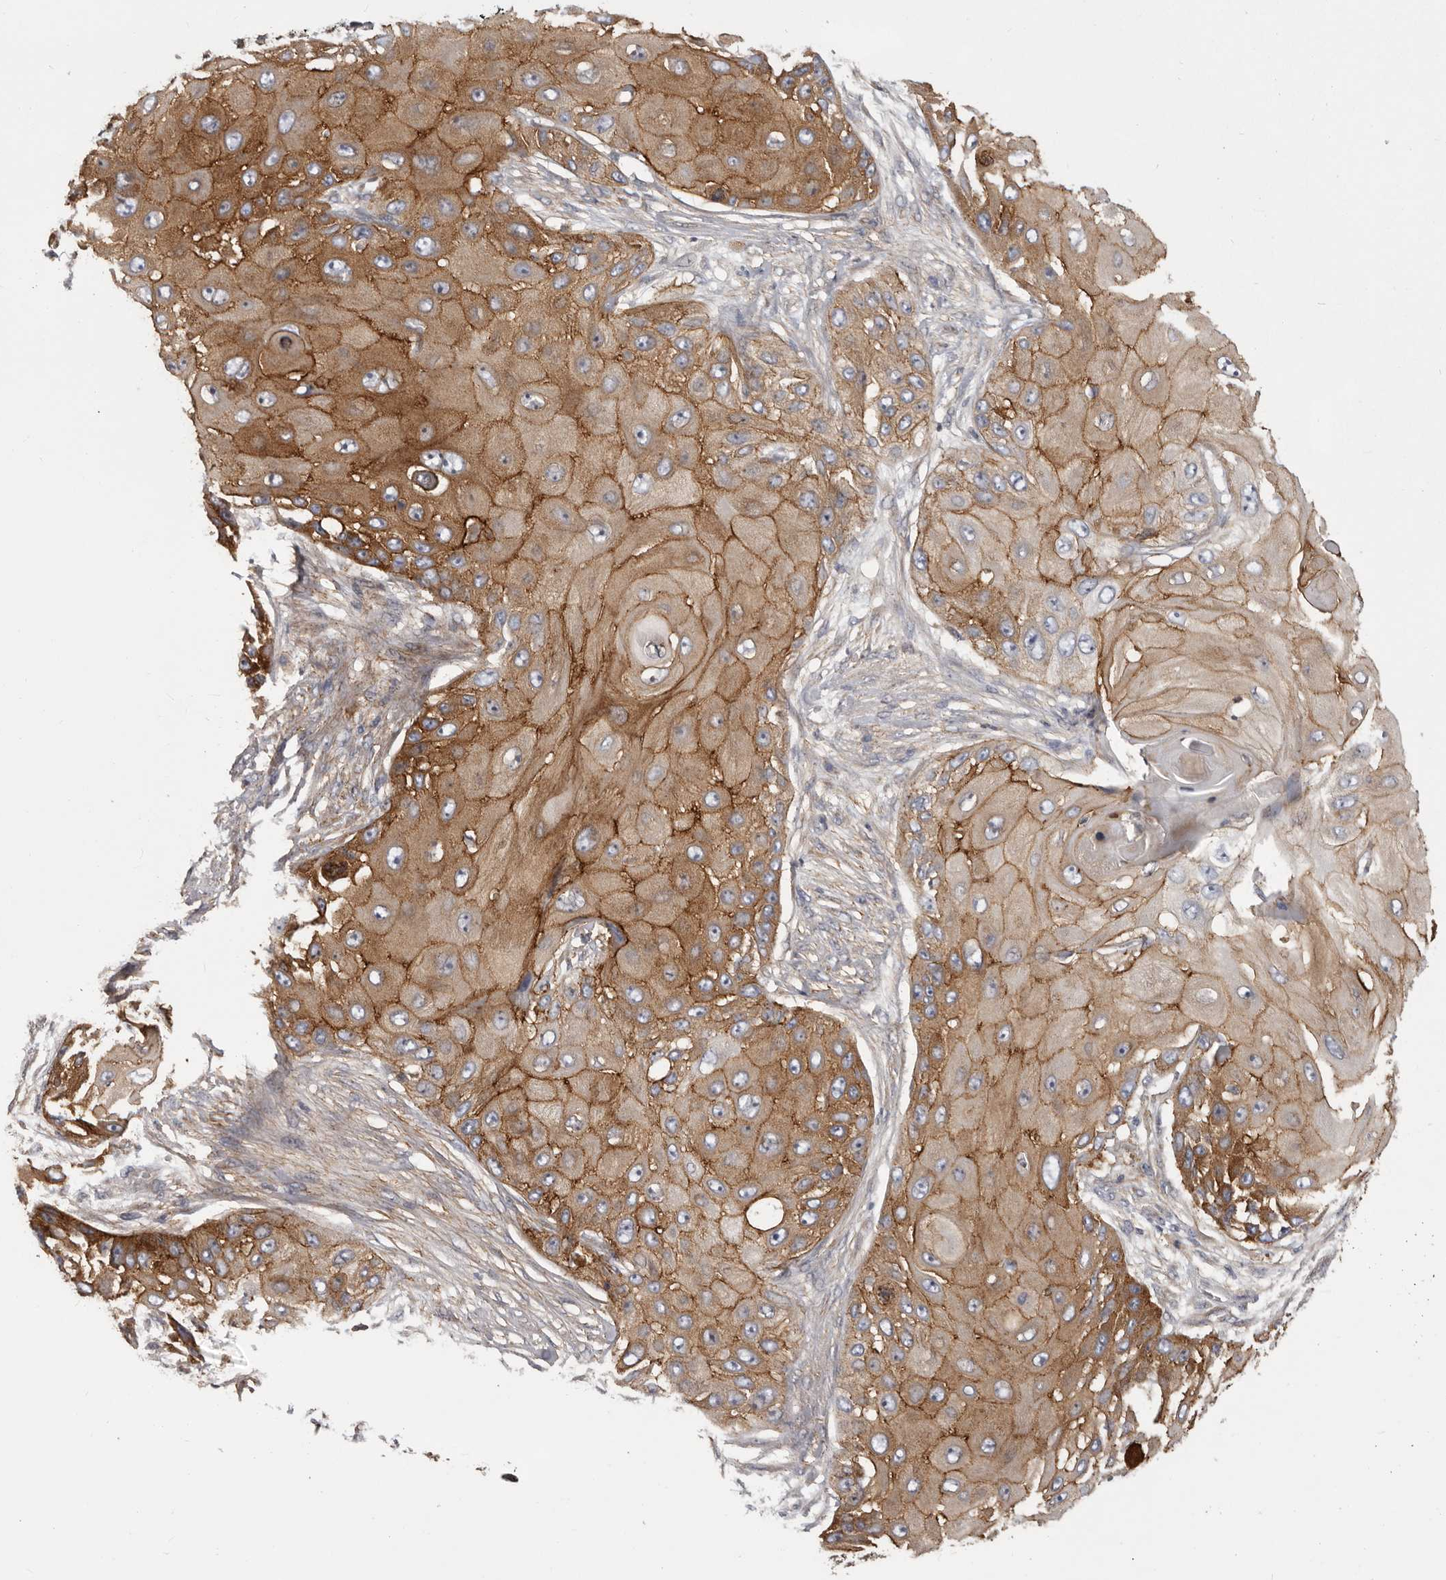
{"staining": {"intensity": "moderate", "quantity": ">75%", "location": "cytoplasmic/membranous"}, "tissue": "skin cancer", "cell_type": "Tumor cells", "image_type": "cancer", "snomed": [{"axis": "morphology", "description": "Squamous cell carcinoma, NOS"}, {"axis": "topography", "description": "Skin"}], "caption": "Protein expression analysis of skin cancer (squamous cell carcinoma) reveals moderate cytoplasmic/membranous positivity in about >75% of tumor cells. The staining was performed using DAB, with brown indicating positive protein expression. Nuclei are stained blue with hematoxylin.", "gene": "ENAH", "patient": {"sex": "female", "age": 44}}